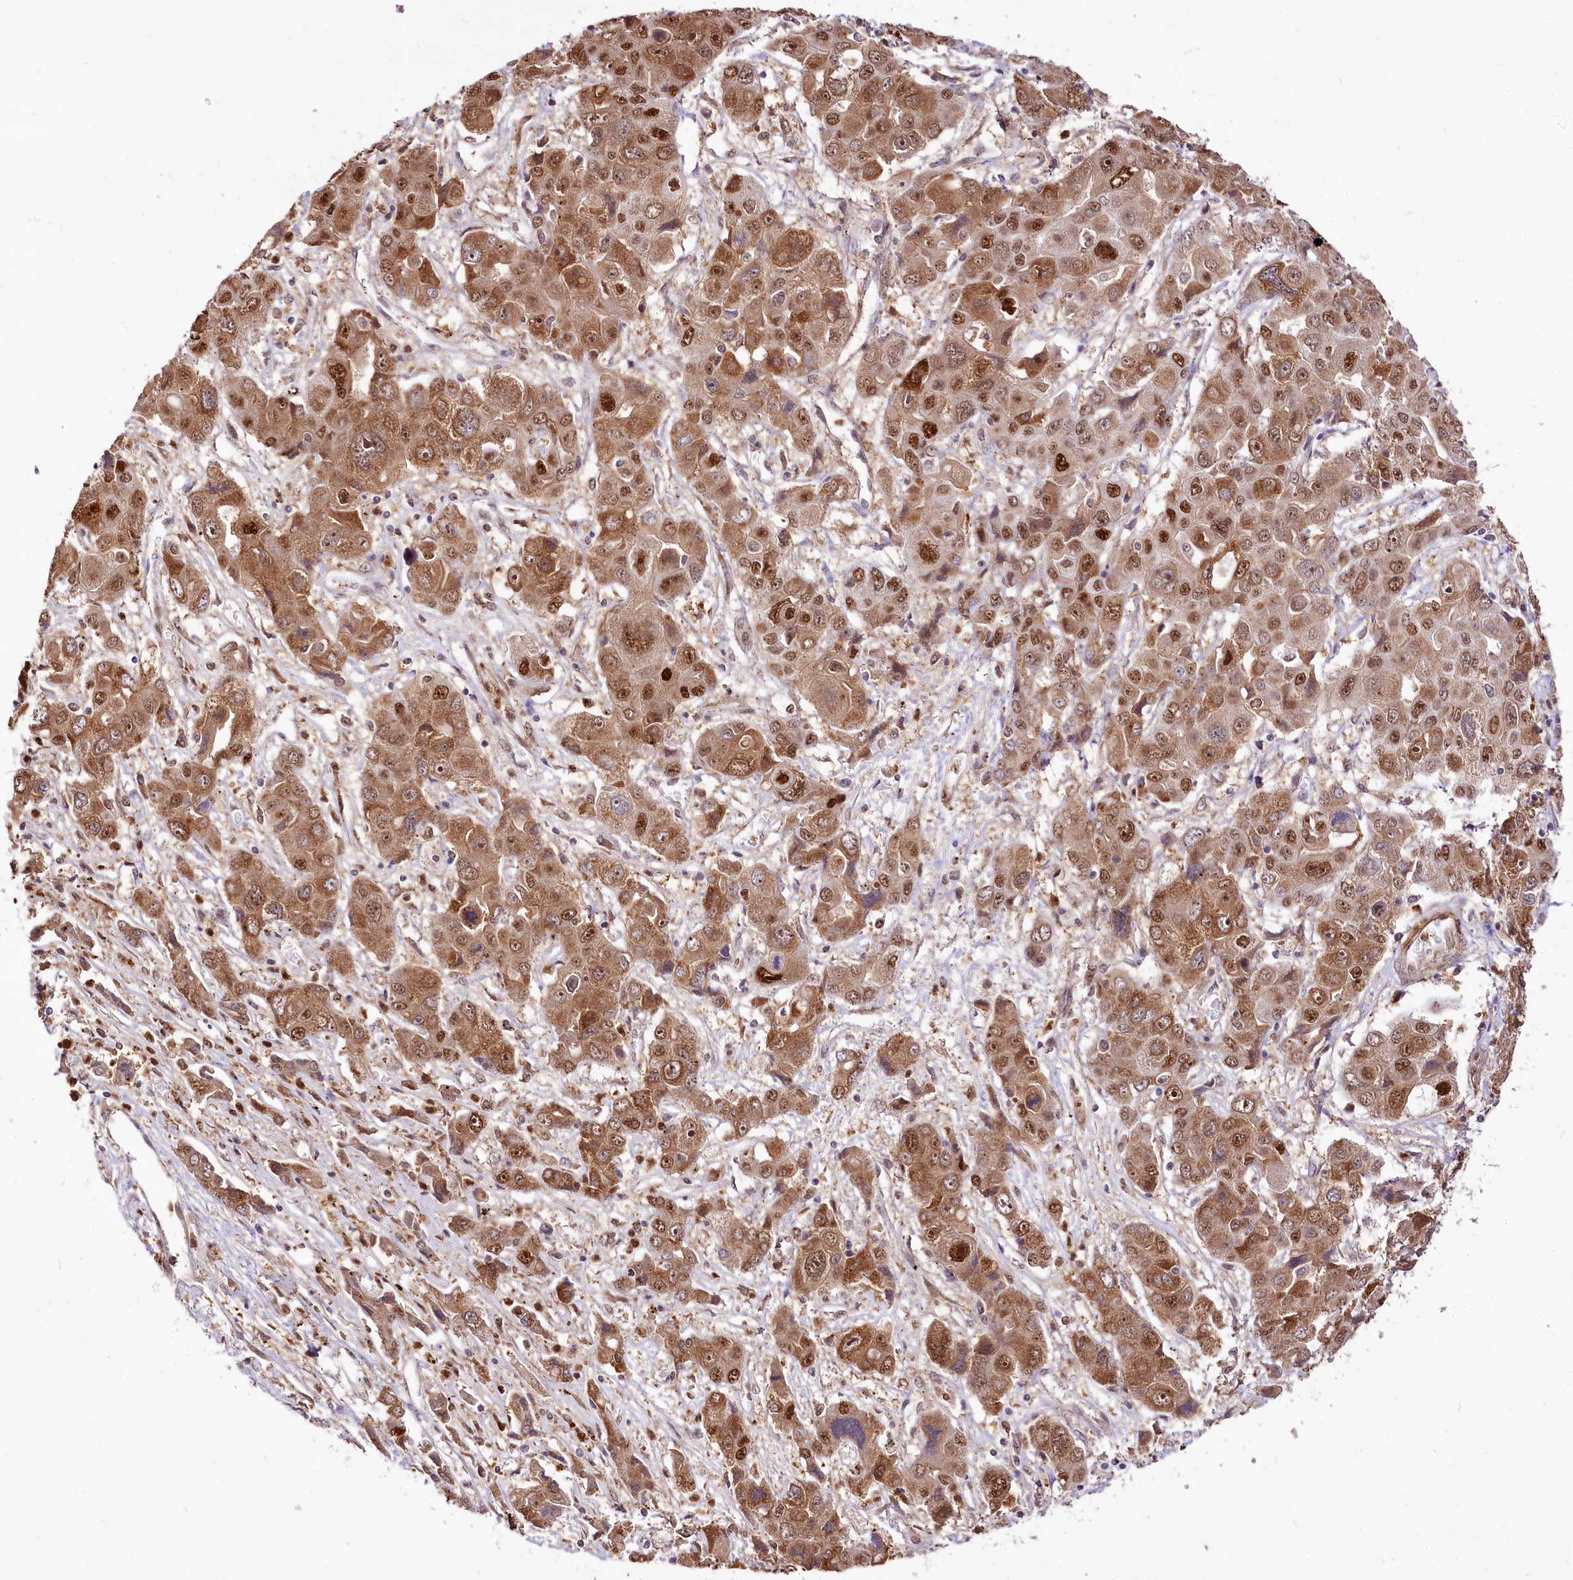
{"staining": {"intensity": "moderate", "quantity": ">75%", "location": "cytoplasmic/membranous,nuclear"}, "tissue": "liver cancer", "cell_type": "Tumor cells", "image_type": "cancer", "snomed": [{"axis": "morphology", "description": "Cholangiocarcinoma"}, {"axis": "topography", "description": "Liver"}], "caption": "Human liver cancer (cholangiocarcinoma) stained with a protein marker reveals moderate staining in tumor cells.", "gene": "GNL3L", "patient": {"sex": "male", "age": 67}}